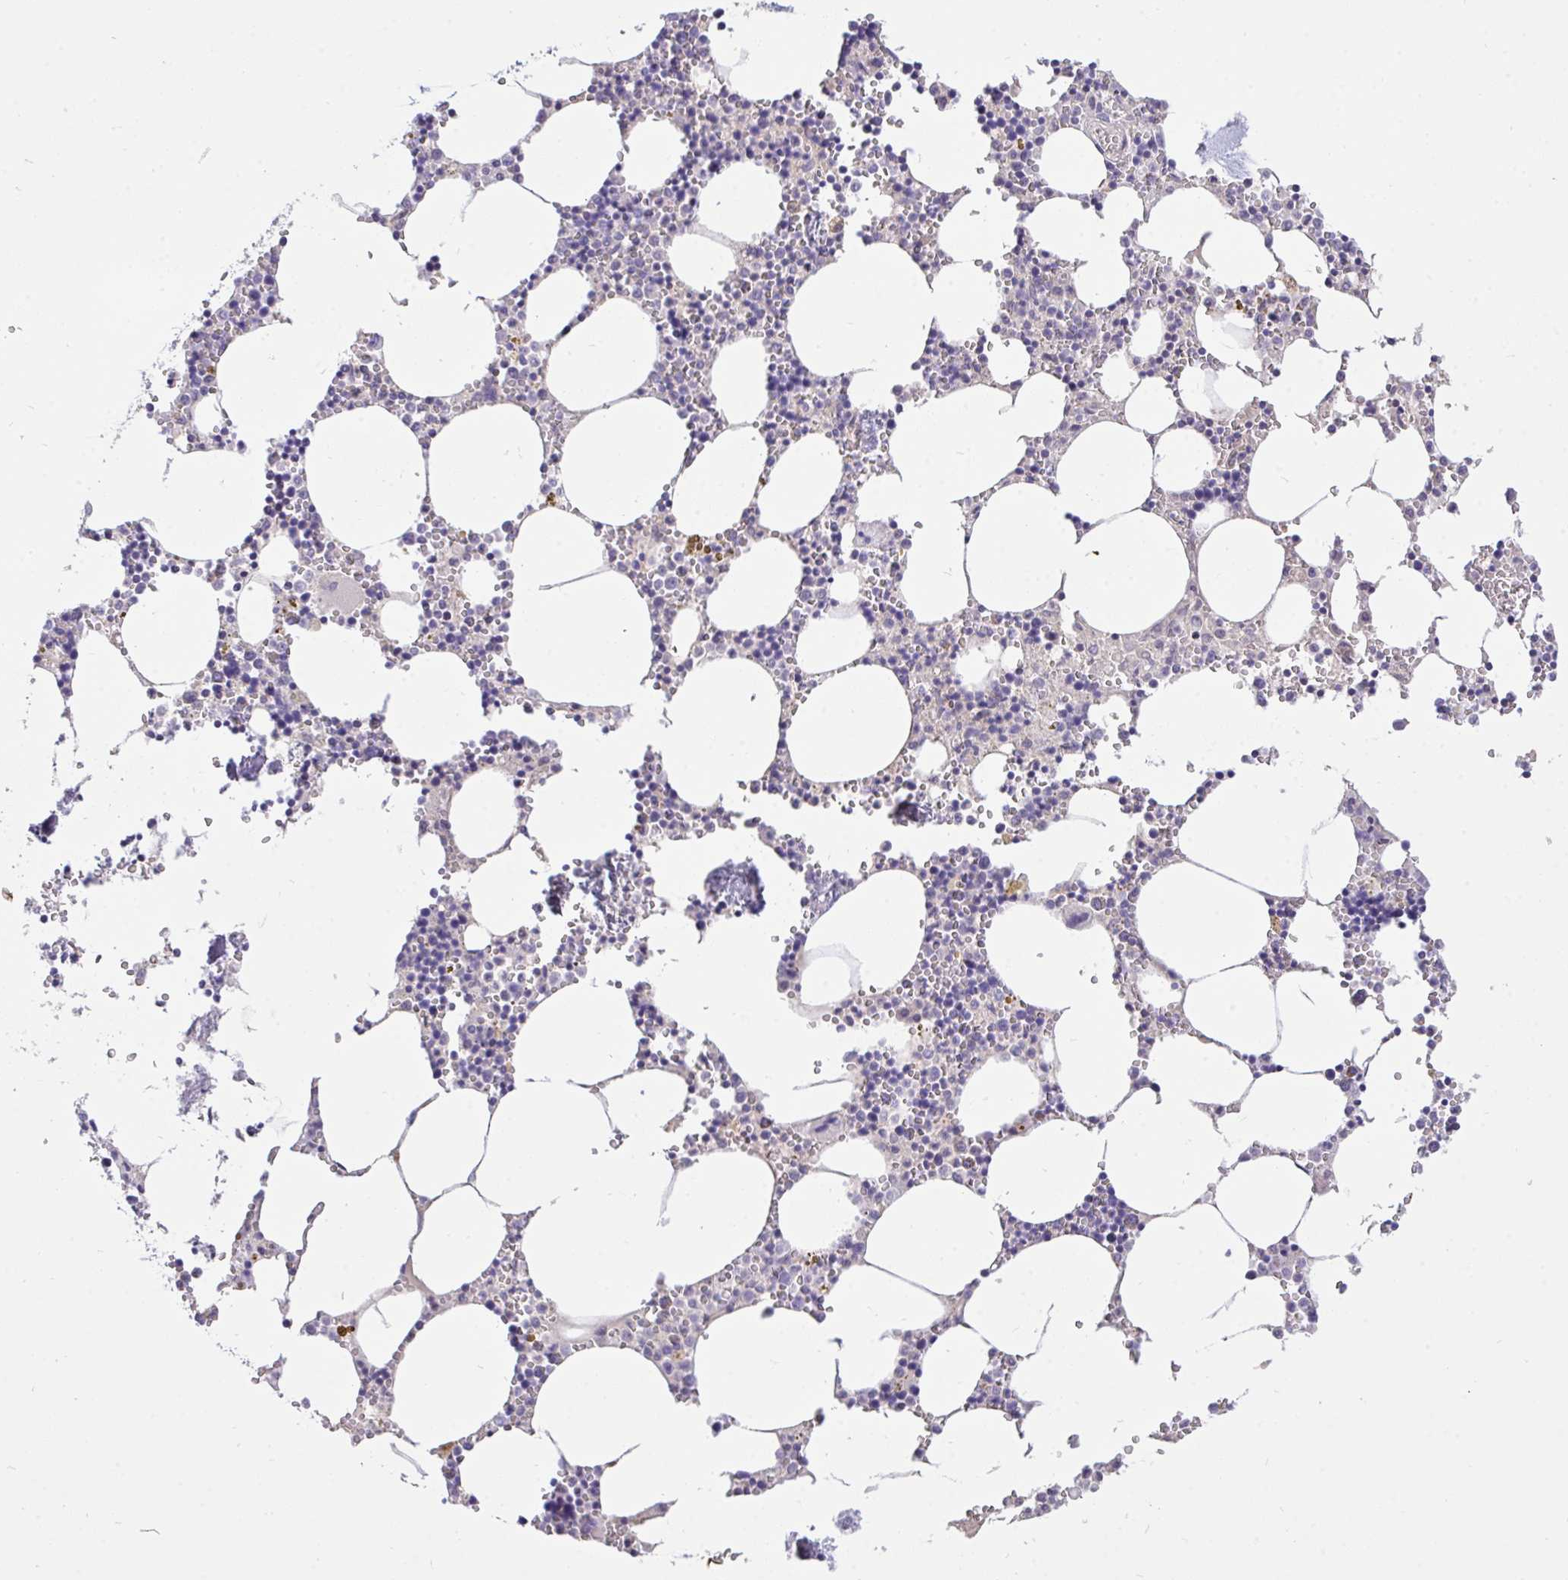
{"staining": {"intensity": "negative", "quantity": "none", "location": "none"}, "tissue": "bone marrow", "cell_type": "Hematopoietic cells", "image_type": "normal", "snomed": [{"axis": "morphology", "description": "Normal tissue, NOS"}, {"axis": "topography", "description": "Bone marrow"}], "caption": "Micrograph shows no protein expression in hematopoietic cells of unremarkable bone marrow. Nuclei are stained in blue.", "gene": "C19orf54", "patient": {"sex": "male", "age": 54}}